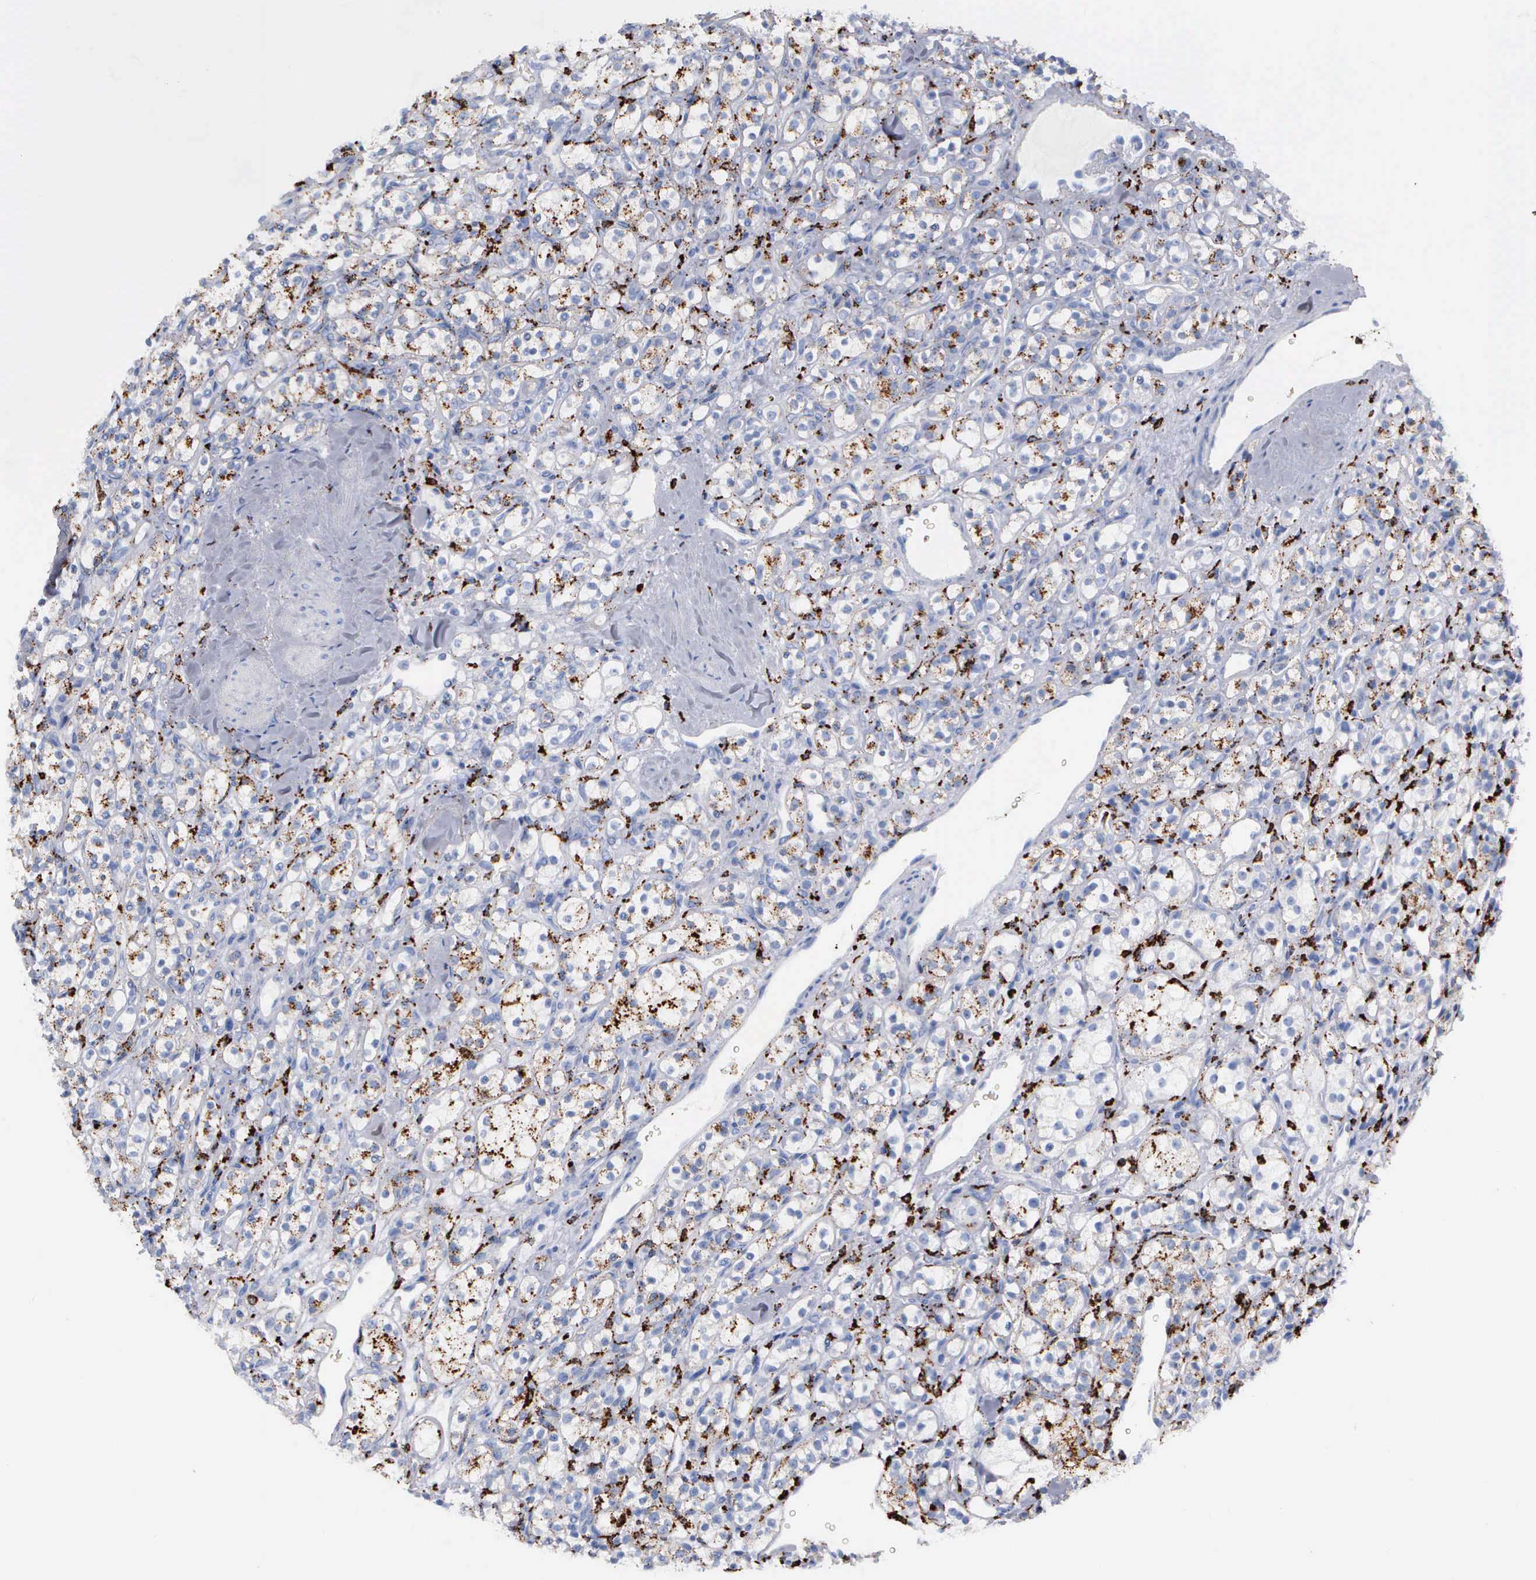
{"staining": {"intensity": "moderate", "quantity": "25%-75%", "location": "cytoplasmic/membranous"}, "tissue": "renal cancer", "cell_type": "Tumor cells", "image_type": "cancer", "snomed": [{"axis": "morphology", "description": "Adenocarcinoma, NOS"}, {"axis": "topography", "description": "Kidney"}], "caption": "Renal cancer stained for a protein exhibits moderate cytoplasmic/membranous positivity in tumor cells.", "gene": "CTSH", "patient": {"sex": "male", "age": 77}}